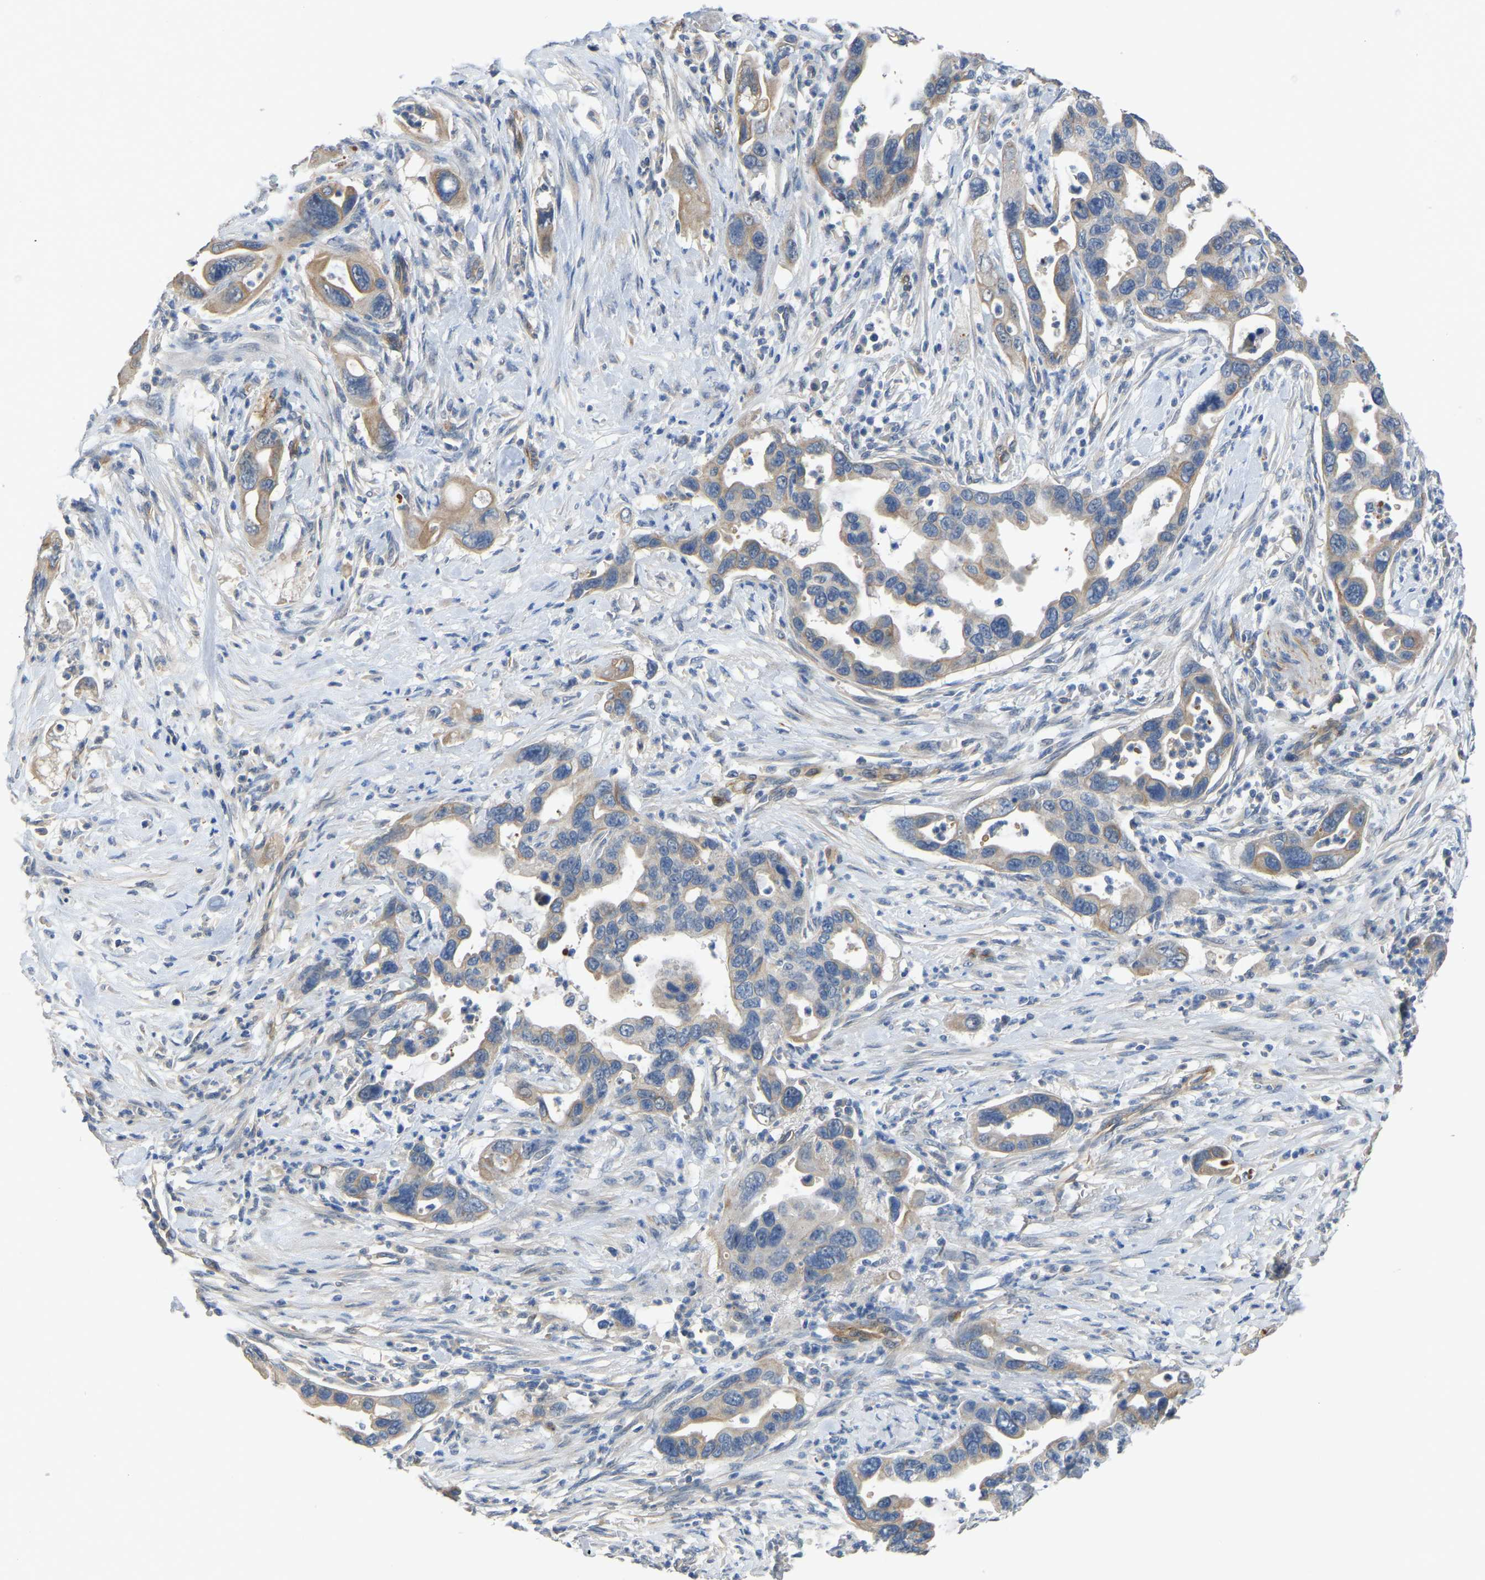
{"staining": {"intensity": "moderate", "quantity": ">75%", "location": "cytoplasmic/membranous"}, "tissue": "pancreatic cancer", "cell_type": "Tumor cells", "image_type": "cancer", "snomed": [{"axis": "morphology", "description": "Adenocarcinoma, NOS"}, {"axis": "topography", "description": "Pancreas"}], "caption": "The image demonstrates a brown stain indicating the presence of a protein in the cytoplasmic/membranous of tumor cells in pancreatic cancer.", "gene": "HIGD2B", "patient": {"sex": "female", "age": 70}}